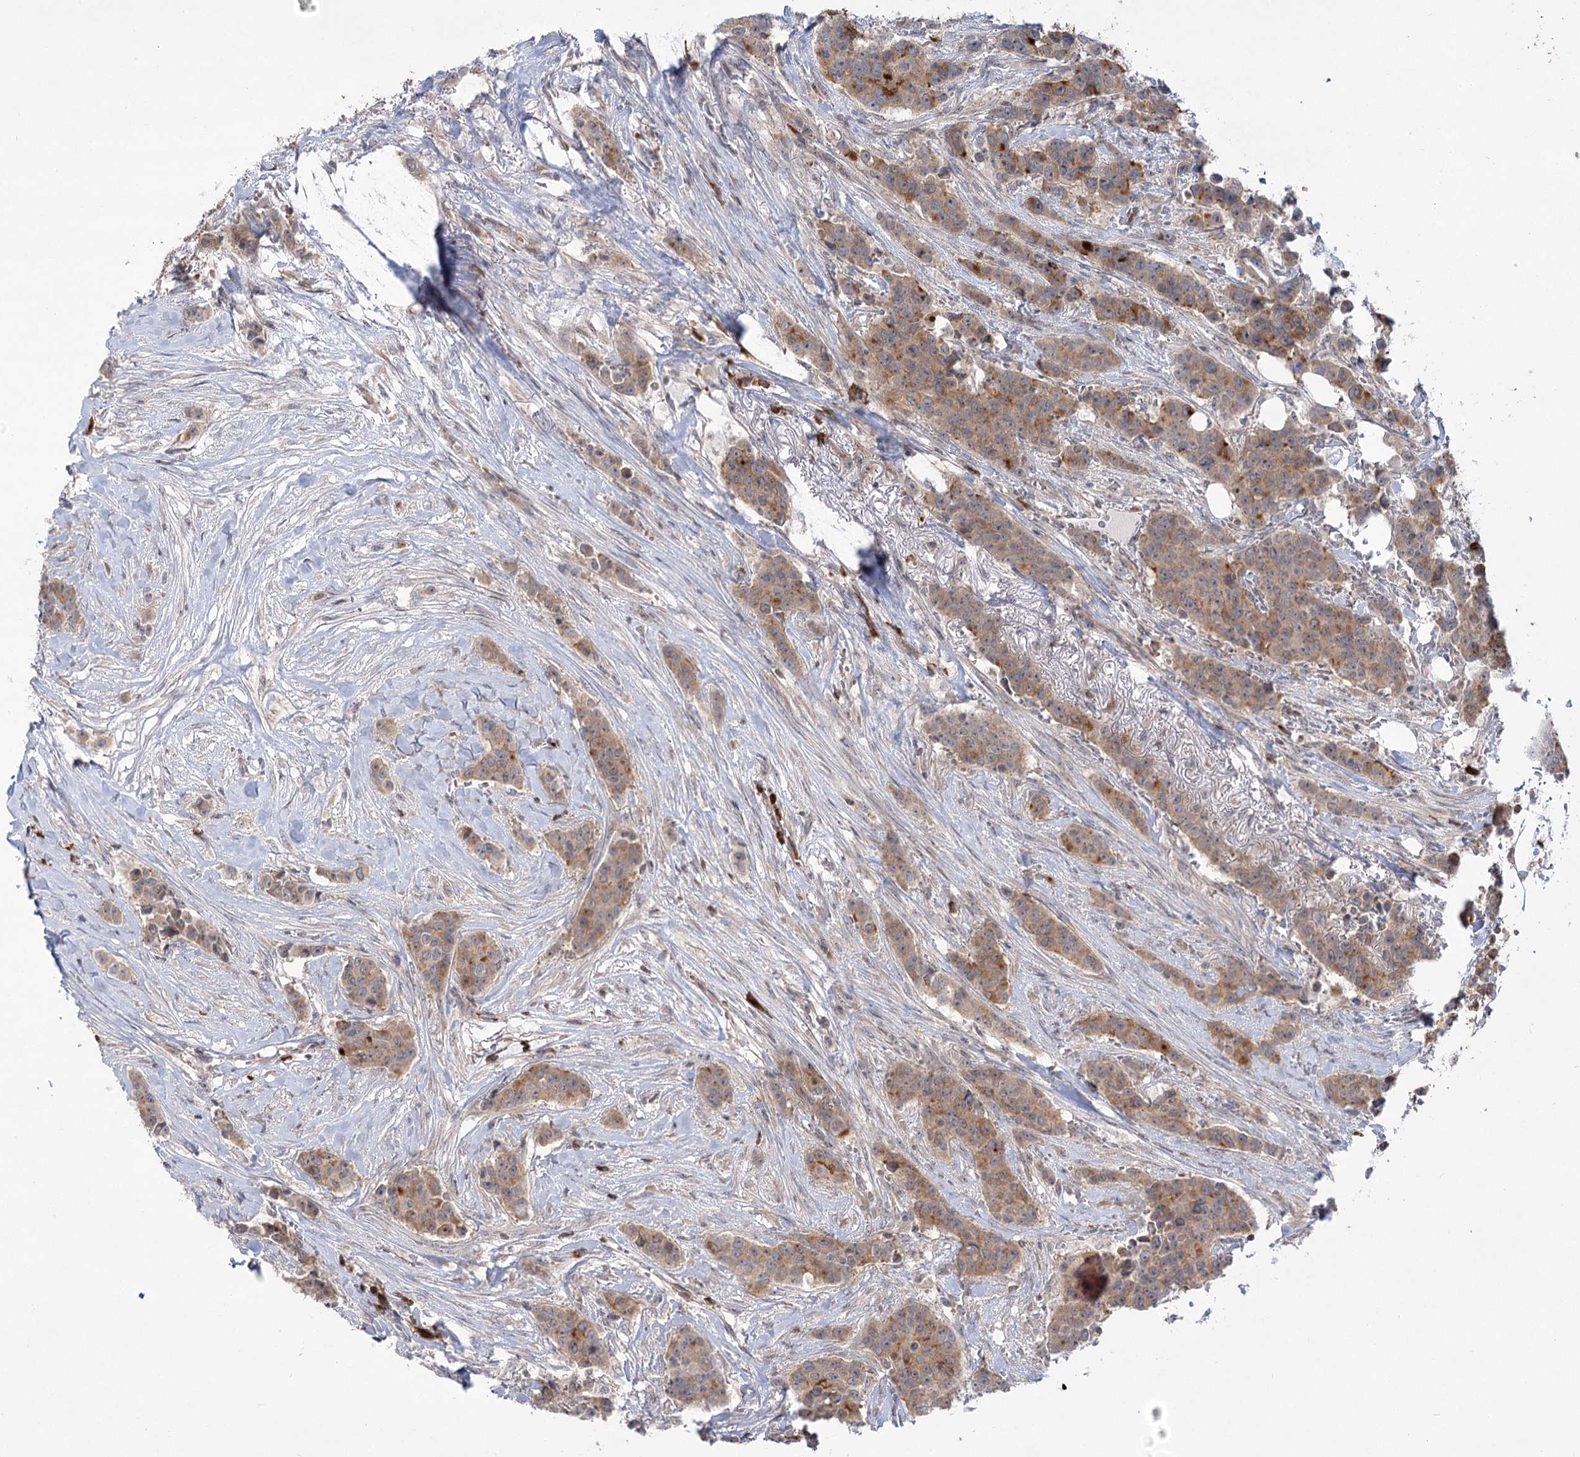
{"staining": {"intensity": "moderate", "quantity": ">75%", "location": "cytoplasmic/membranous"}, "tissue": "breast cancer", "cell_type": "Tumor cells", "image_type": "cancer", "snomed": [{"axis": "morphology", "description": "Duct carcinoma"}, {"axis": "topography", "description": "Breast"}], "caption": "This histopathology image displays IHC staining of human breast cancer (invasive ductal carcinoma), with medium moderate cytoplasmic/membranous expression in approximately >75% of tumor cells.", "gene": "SYTL1", "patient": {"sex": "female", "age": 40}}